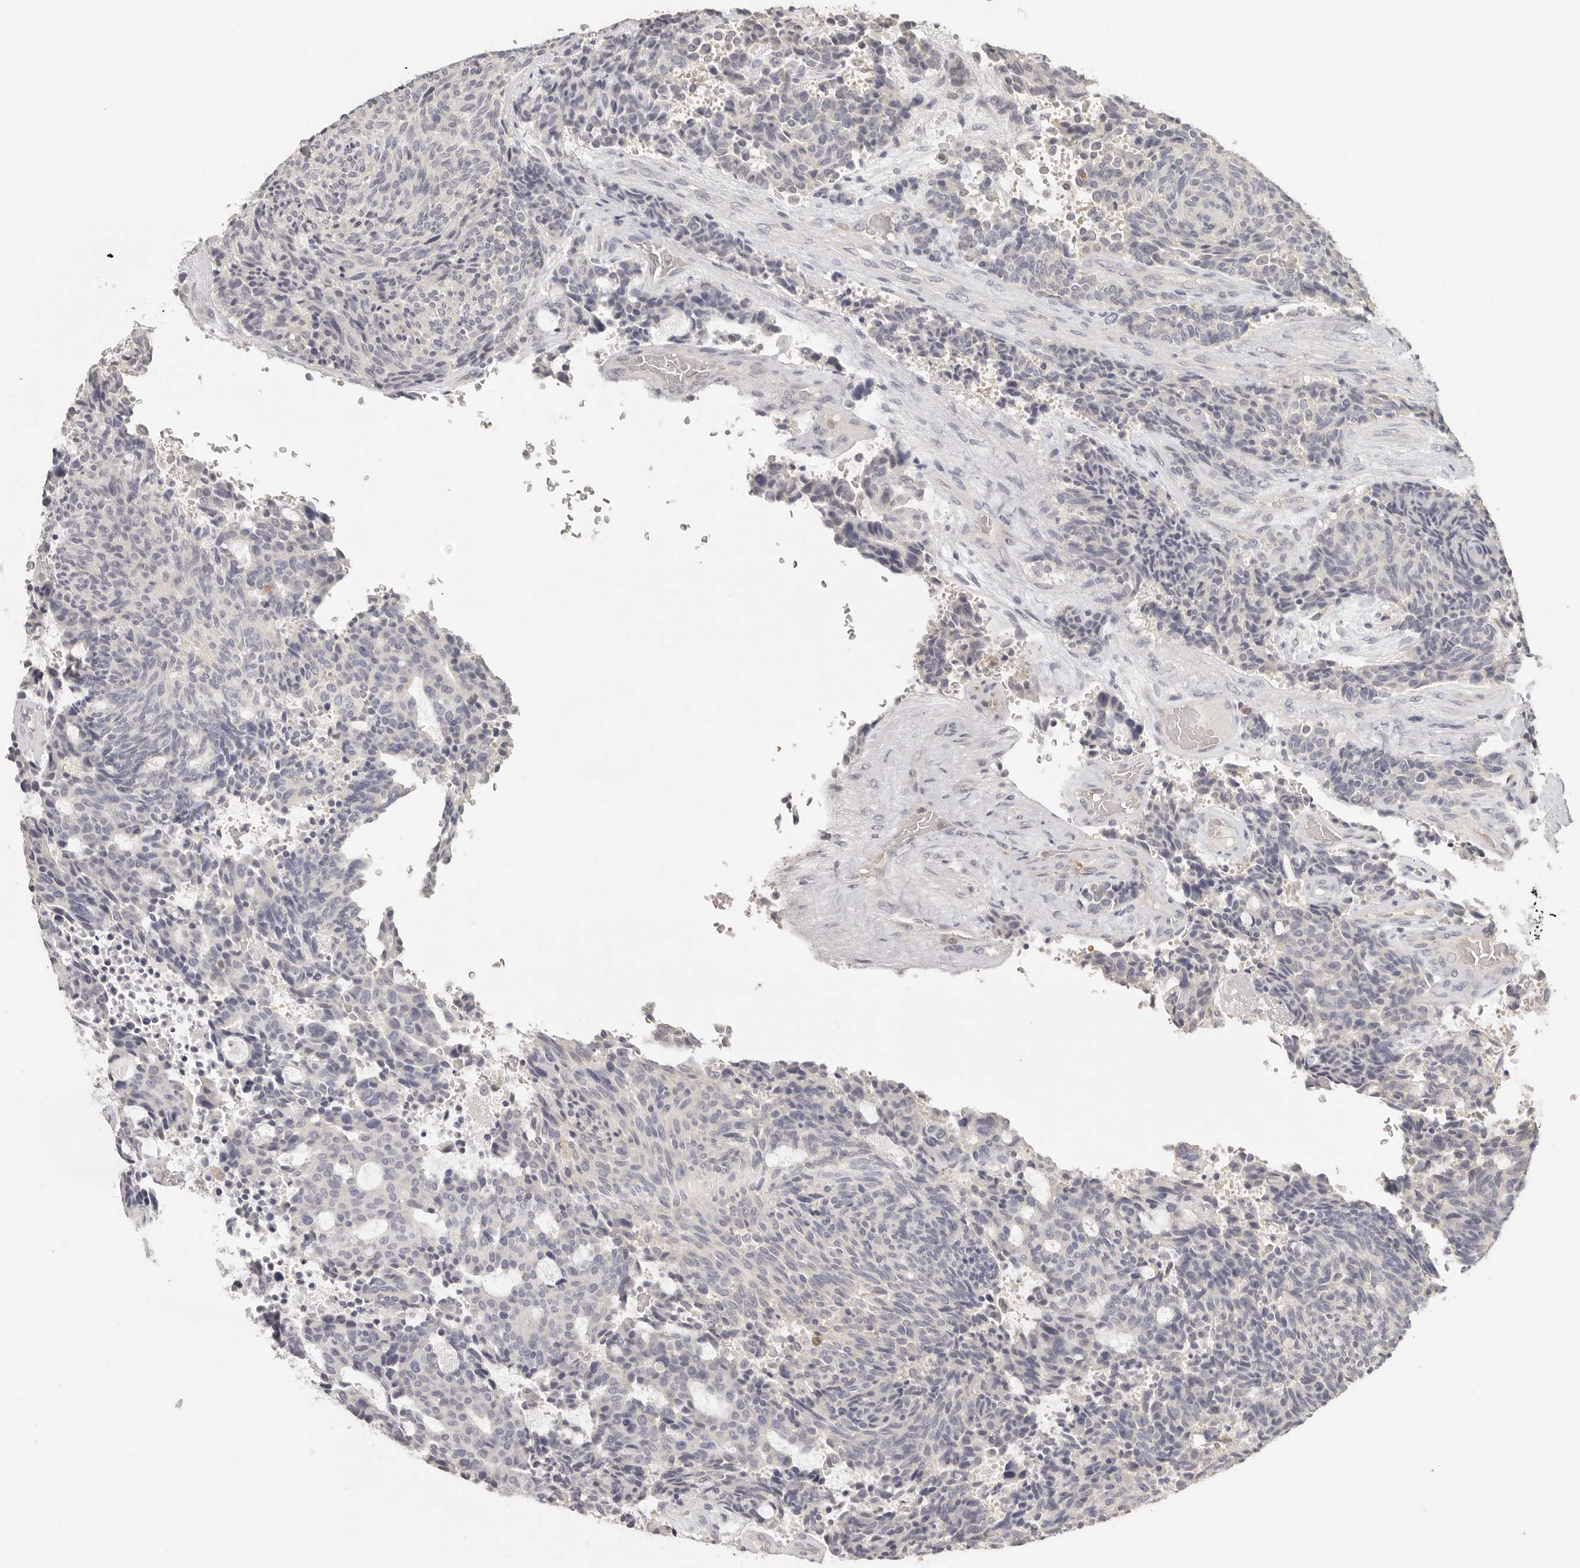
{"staining": {"intensity": "negative", "quantity": "none", "location": "none"}, "tissue": "carcinoid", "cell_type": "Tumor cells", "image_type": "cancer", "snomed": [{"axis": "morphology", "description": "Carcinoid, malignant, NOS"}, {"axis": "topography", "description": "Pancreas"}], "caption": "Immunohistochemical staining of human carcinoid displays no significant positivity in tumor cells.", "gene": "CSK", "patient": {"sex": "female", "age": 54}}